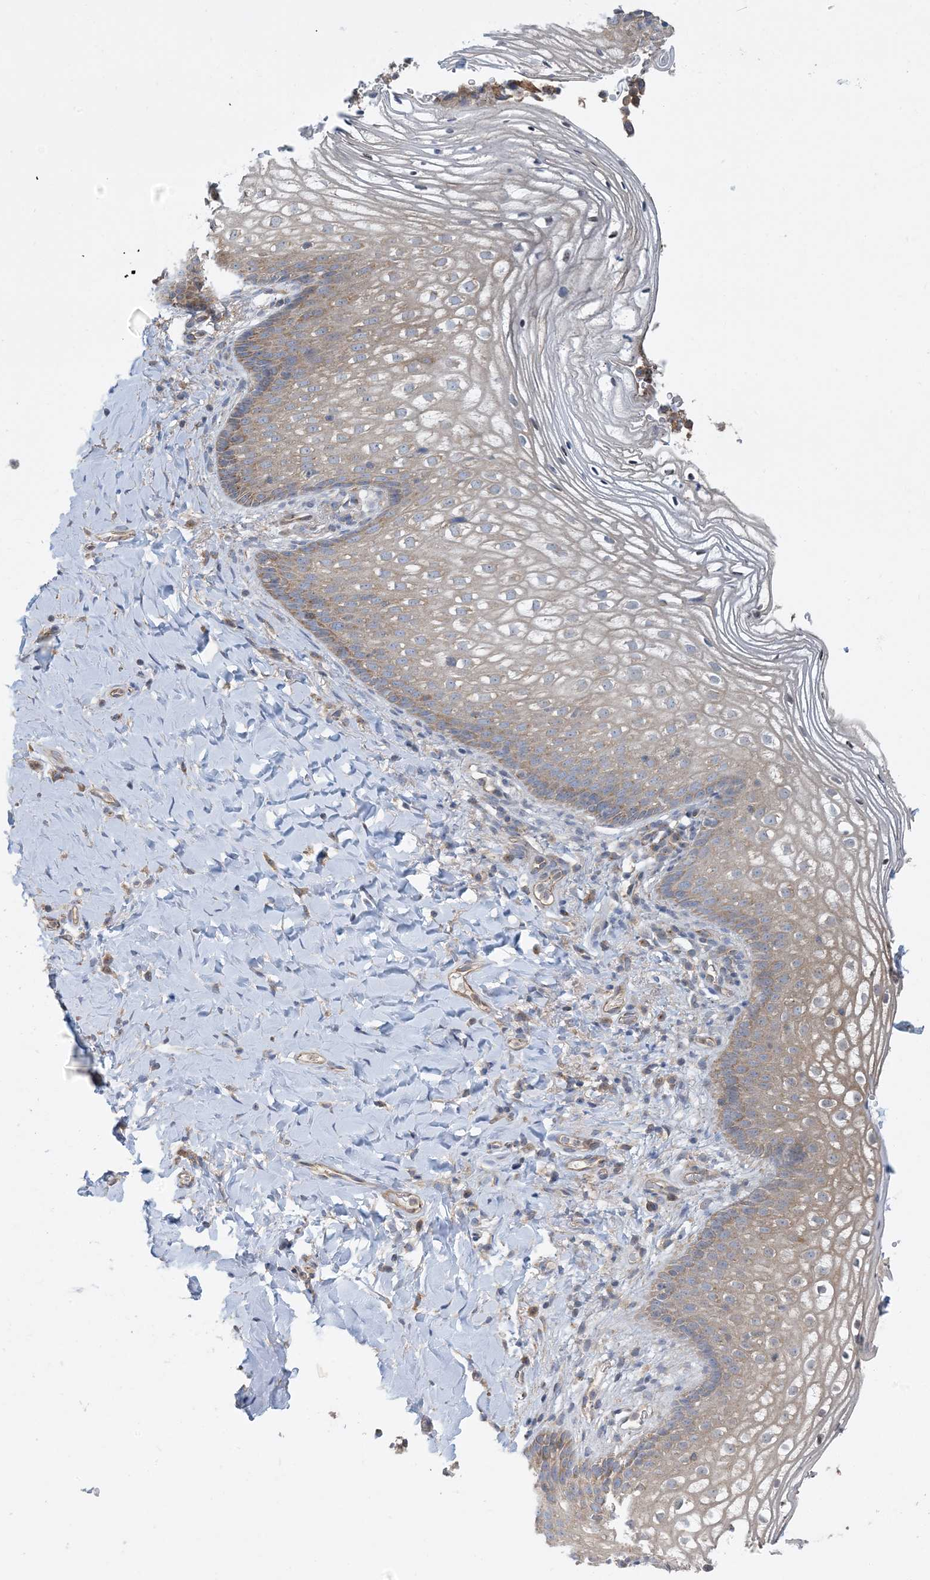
{"staining": {"intensity": "weak", "quantity": "25%-75%", "location": "cytoplasmic/membranous"}, "tissue": "vagina", "cell_type": "Squamous epithelial cells", "image_type": "normal", "snomed": [{"axis": "morphology", "description": "Normal tissue, NOS"}, {"axis": "topography", "description": "Vagina"}], "caption": "Human vagina stained with a brown dye shows weak cytoplasmic/membranous positive staining in approximately 25%-75% of squamous epithelial cells.", "gene": "SIDT1", "patient": {"sex": "female", "age": 60}}